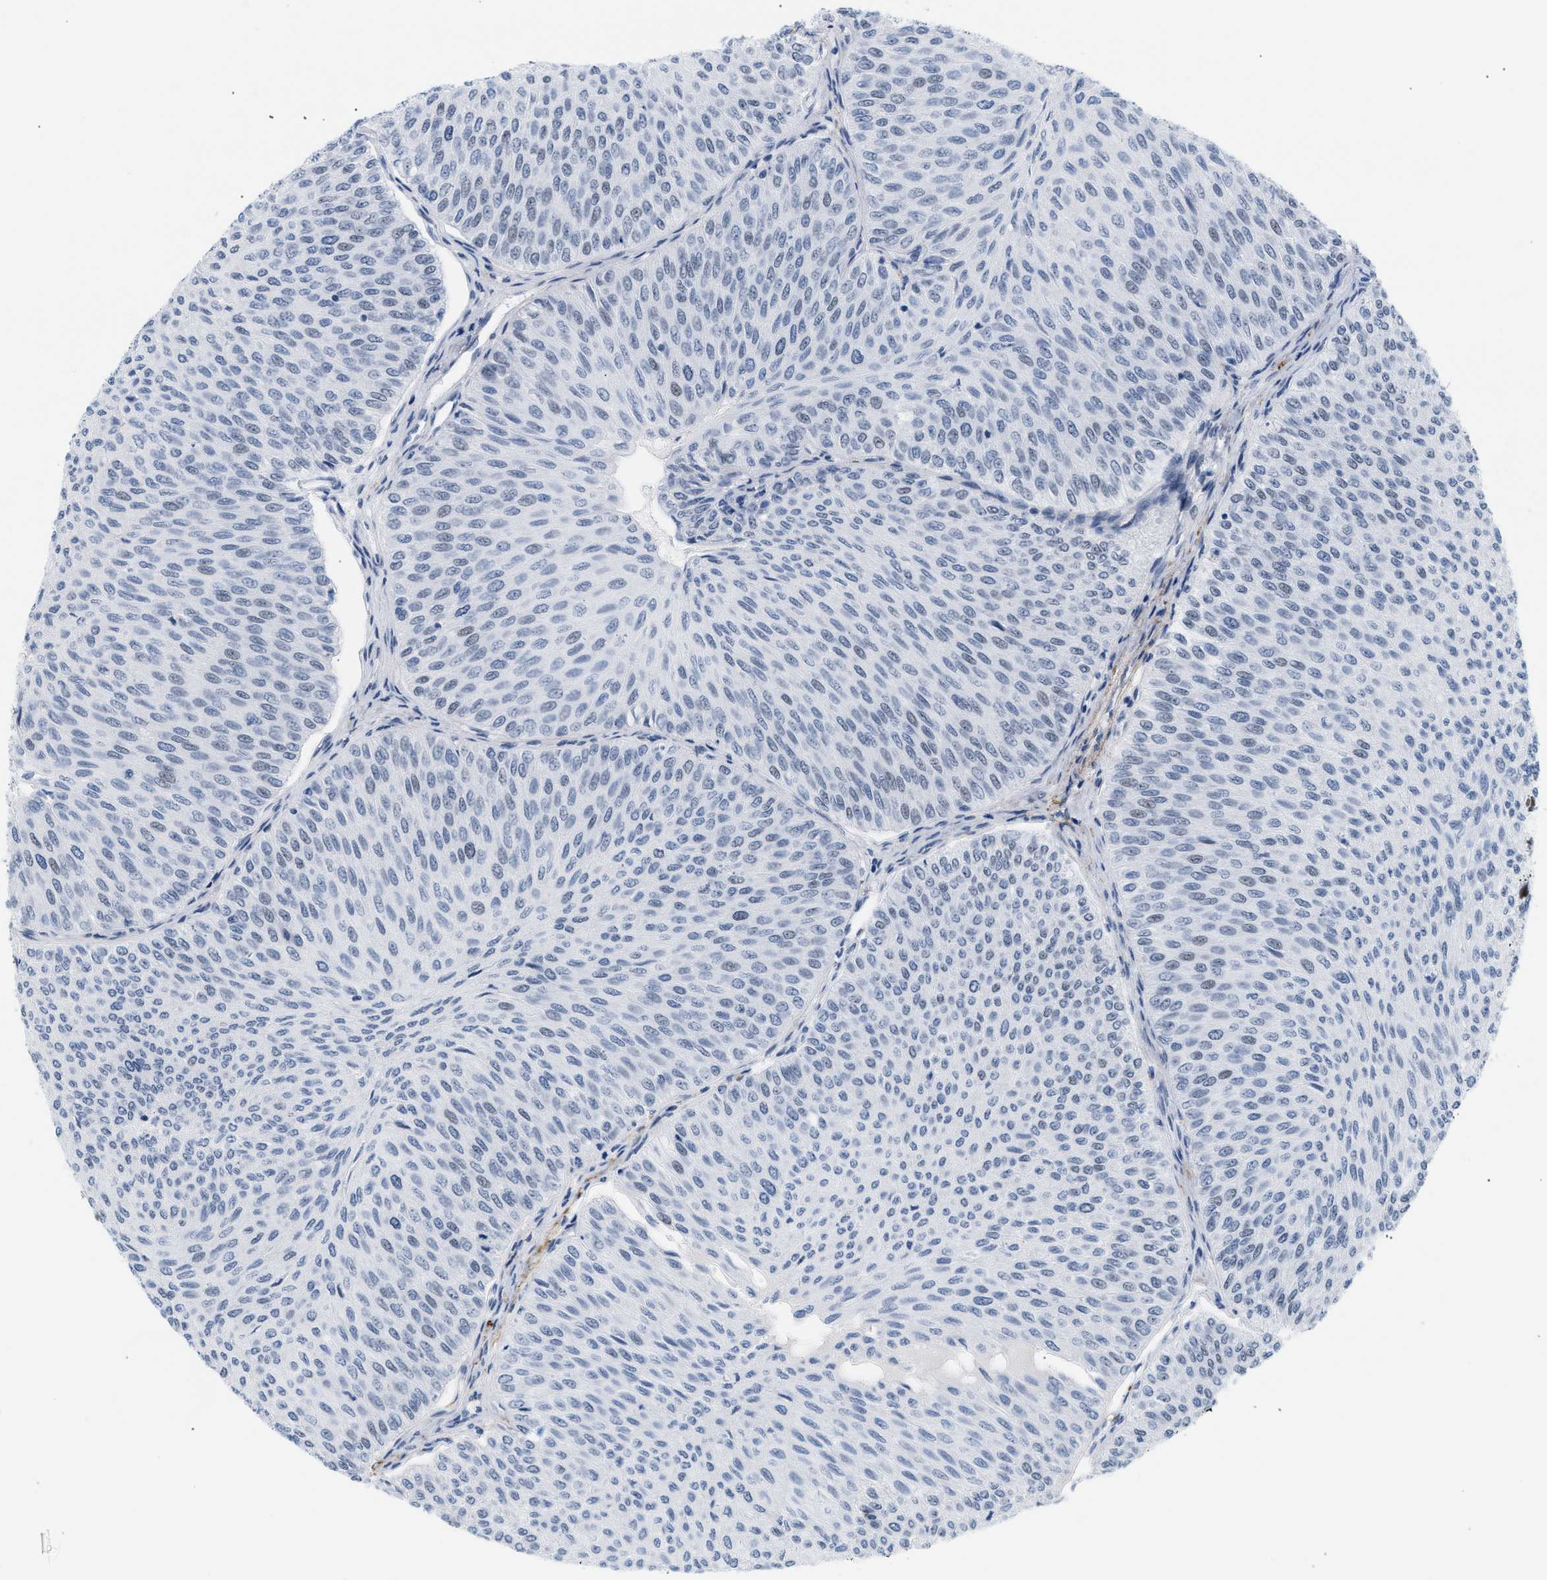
{"staining": {"intensity": "negative", "quantity": "none", "location": "none"}, "tissue": "urothelial cancer", "cell_type": "Tumor cells", "image_type": "cancer", "snomed": [{"axis": "morphology", "description": "Urothelial carcinoma, Low grade"}, {"axis": "topography", "description": "Urinary bladder"}], "caption": "Tumor cells show no significant protein expression in urothelial cancer.", "gene": "ELN", "patient": {"sex": "male", "age": 78}}